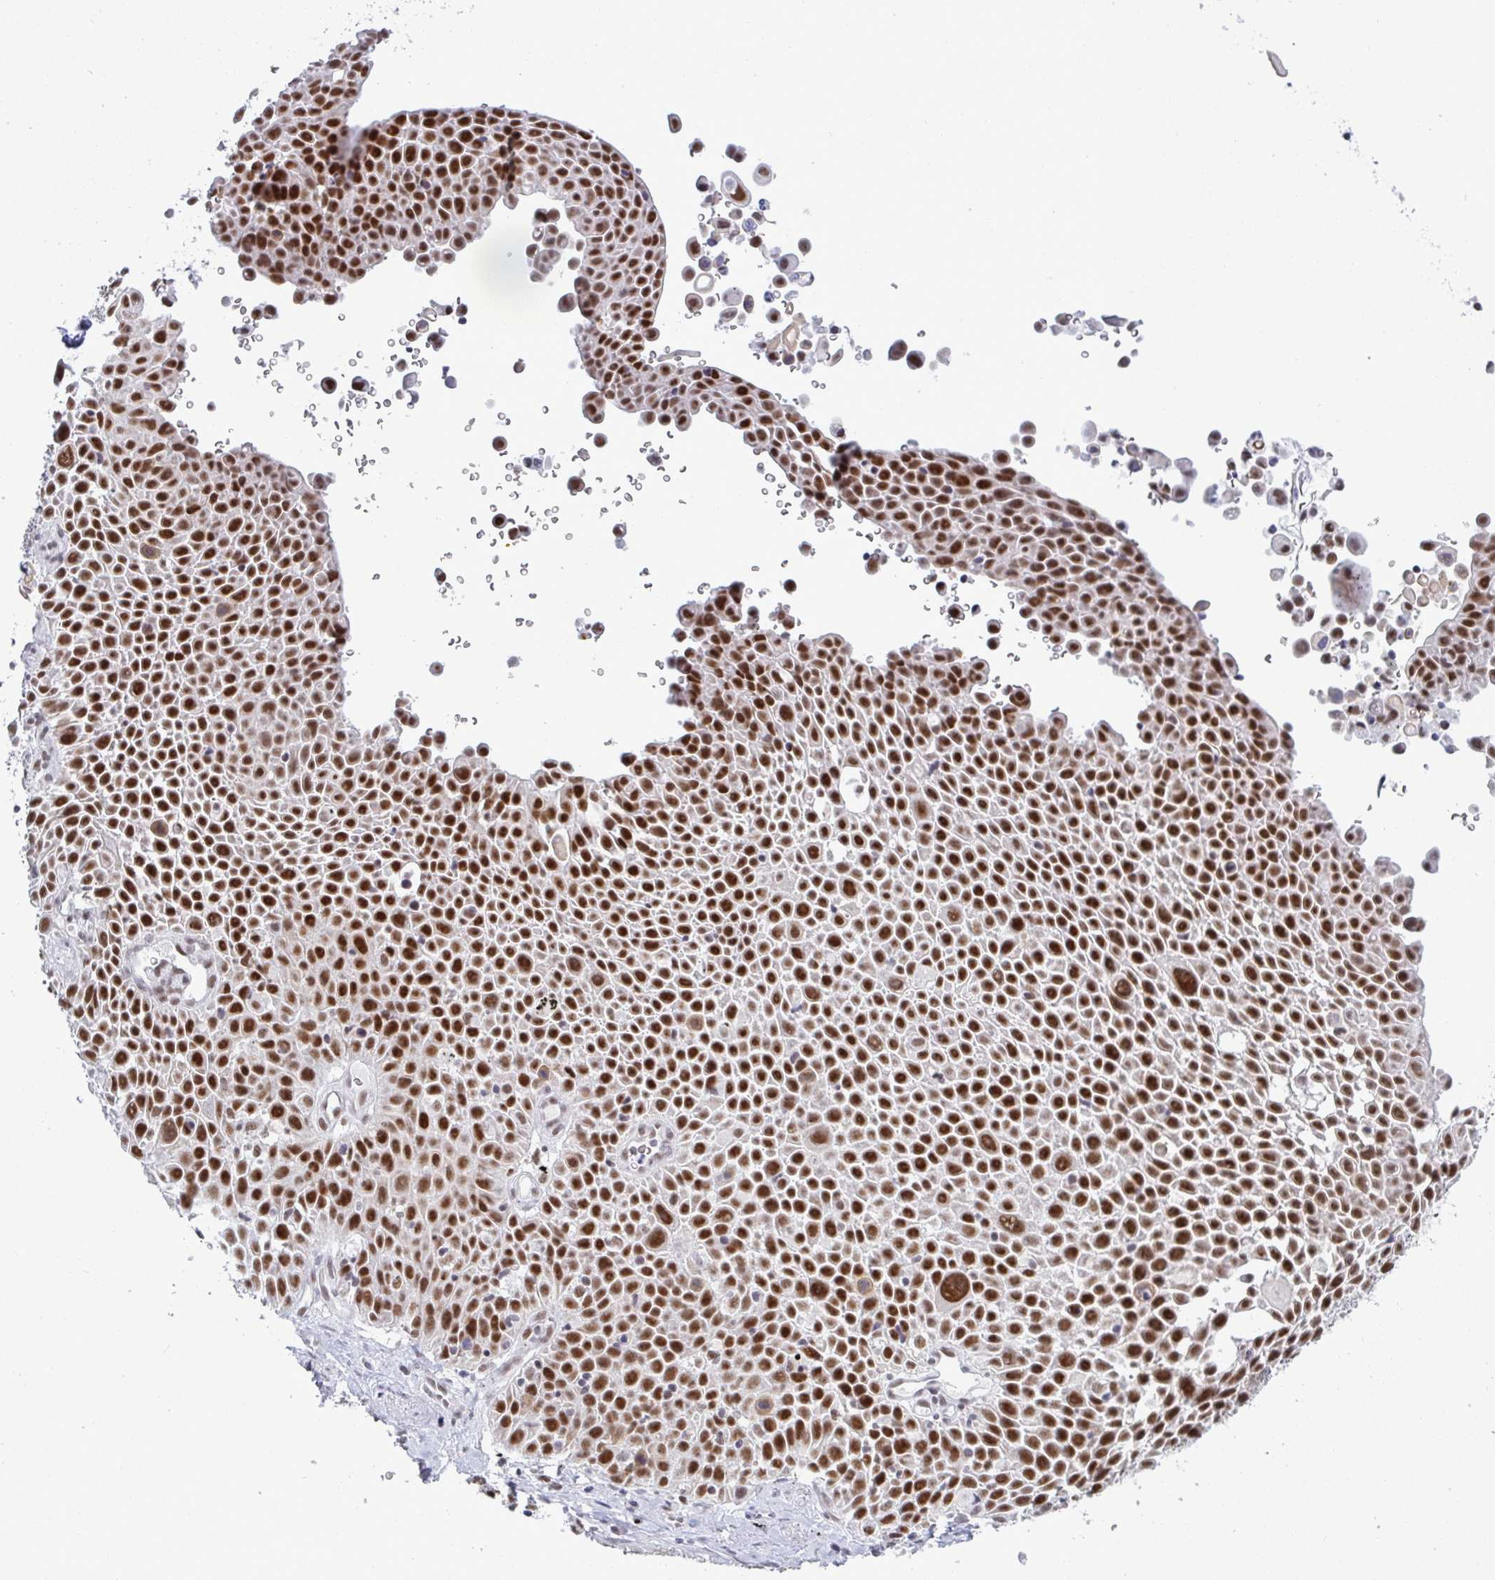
{"staining": {"intensity": "strong", "quantity": ">75%", "location": "nuclear"}, "tissue": "lung cancer", "cell_type": "Tumor cells", "image_type": "cancer", "snomed": [{"axis": "morphology", "description": "Squamous cell carcinoma, NOS"}, {"axis": "morphology", "description": "Squamous cell carcinoma, metastatic, NOS"}, {"axis": "topography", "description": "Lymph node"}, {"axis": "topography", "description": "Lung"}], "caption": "The histopathology image exhibits staining of lung cancer, revealing strong nuclear protein positivity (brown color) within tumor cells. (IHC, brightfield microscopy, high magnification).", "gene": "PPP1R10", "patient": {"sex": "female", "age": 62}}